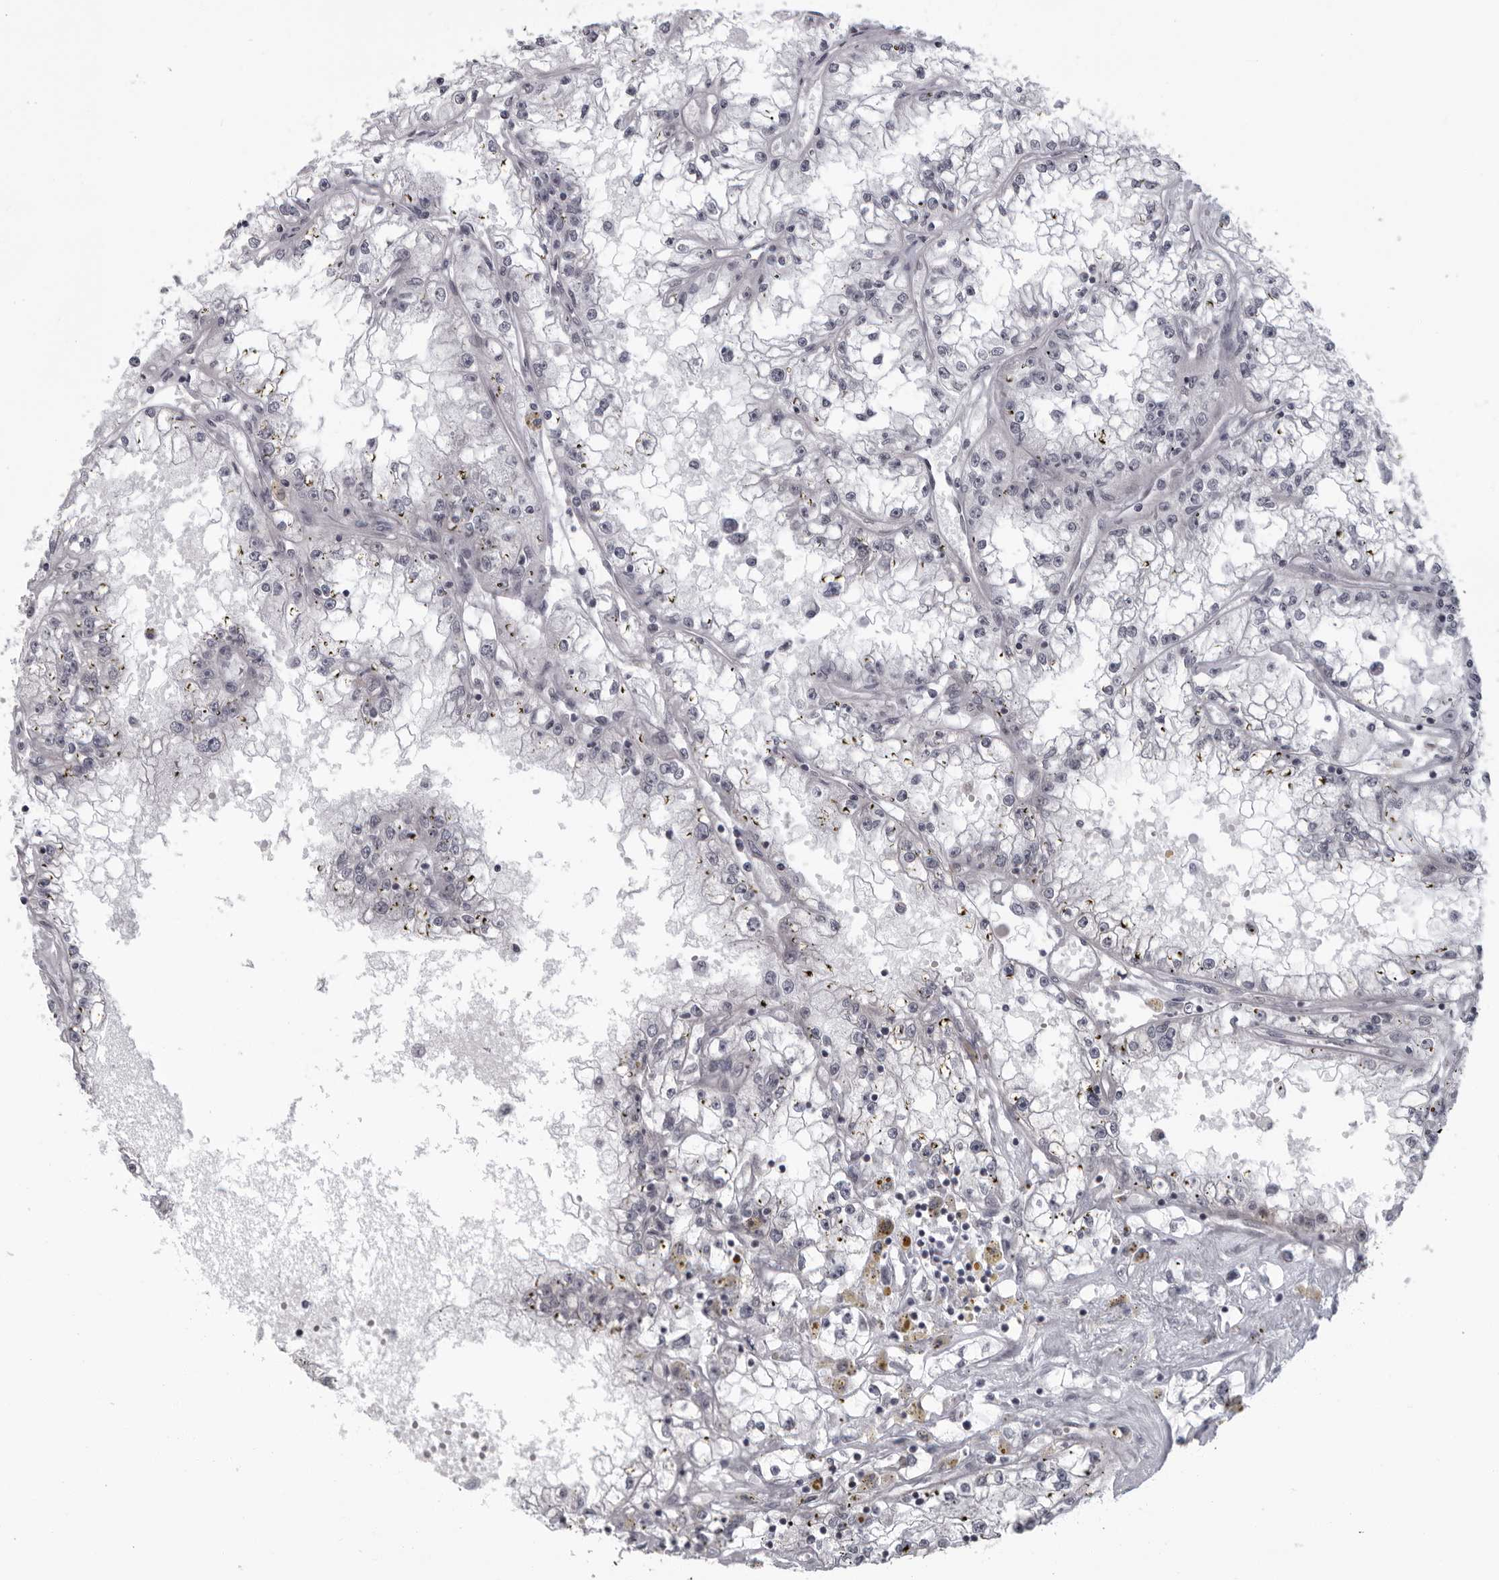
{"staining": {"intensity": "negative", "quantity": "none", "location": "none"}, "tissue": "renal cancer", "cell_type": "Tumor cells", "image_type": "cancer", "snomed": [{"axis": "morphology", "description": "Adenocarcinoma, NOS"}, {"axis": "topography", "description": "Kidney"}], "caption": "Tumor cells show no significant staining in renal adenocarcinoma.", "gene": "MAPK12", "patient": {"sex": "male", "age": 56}}